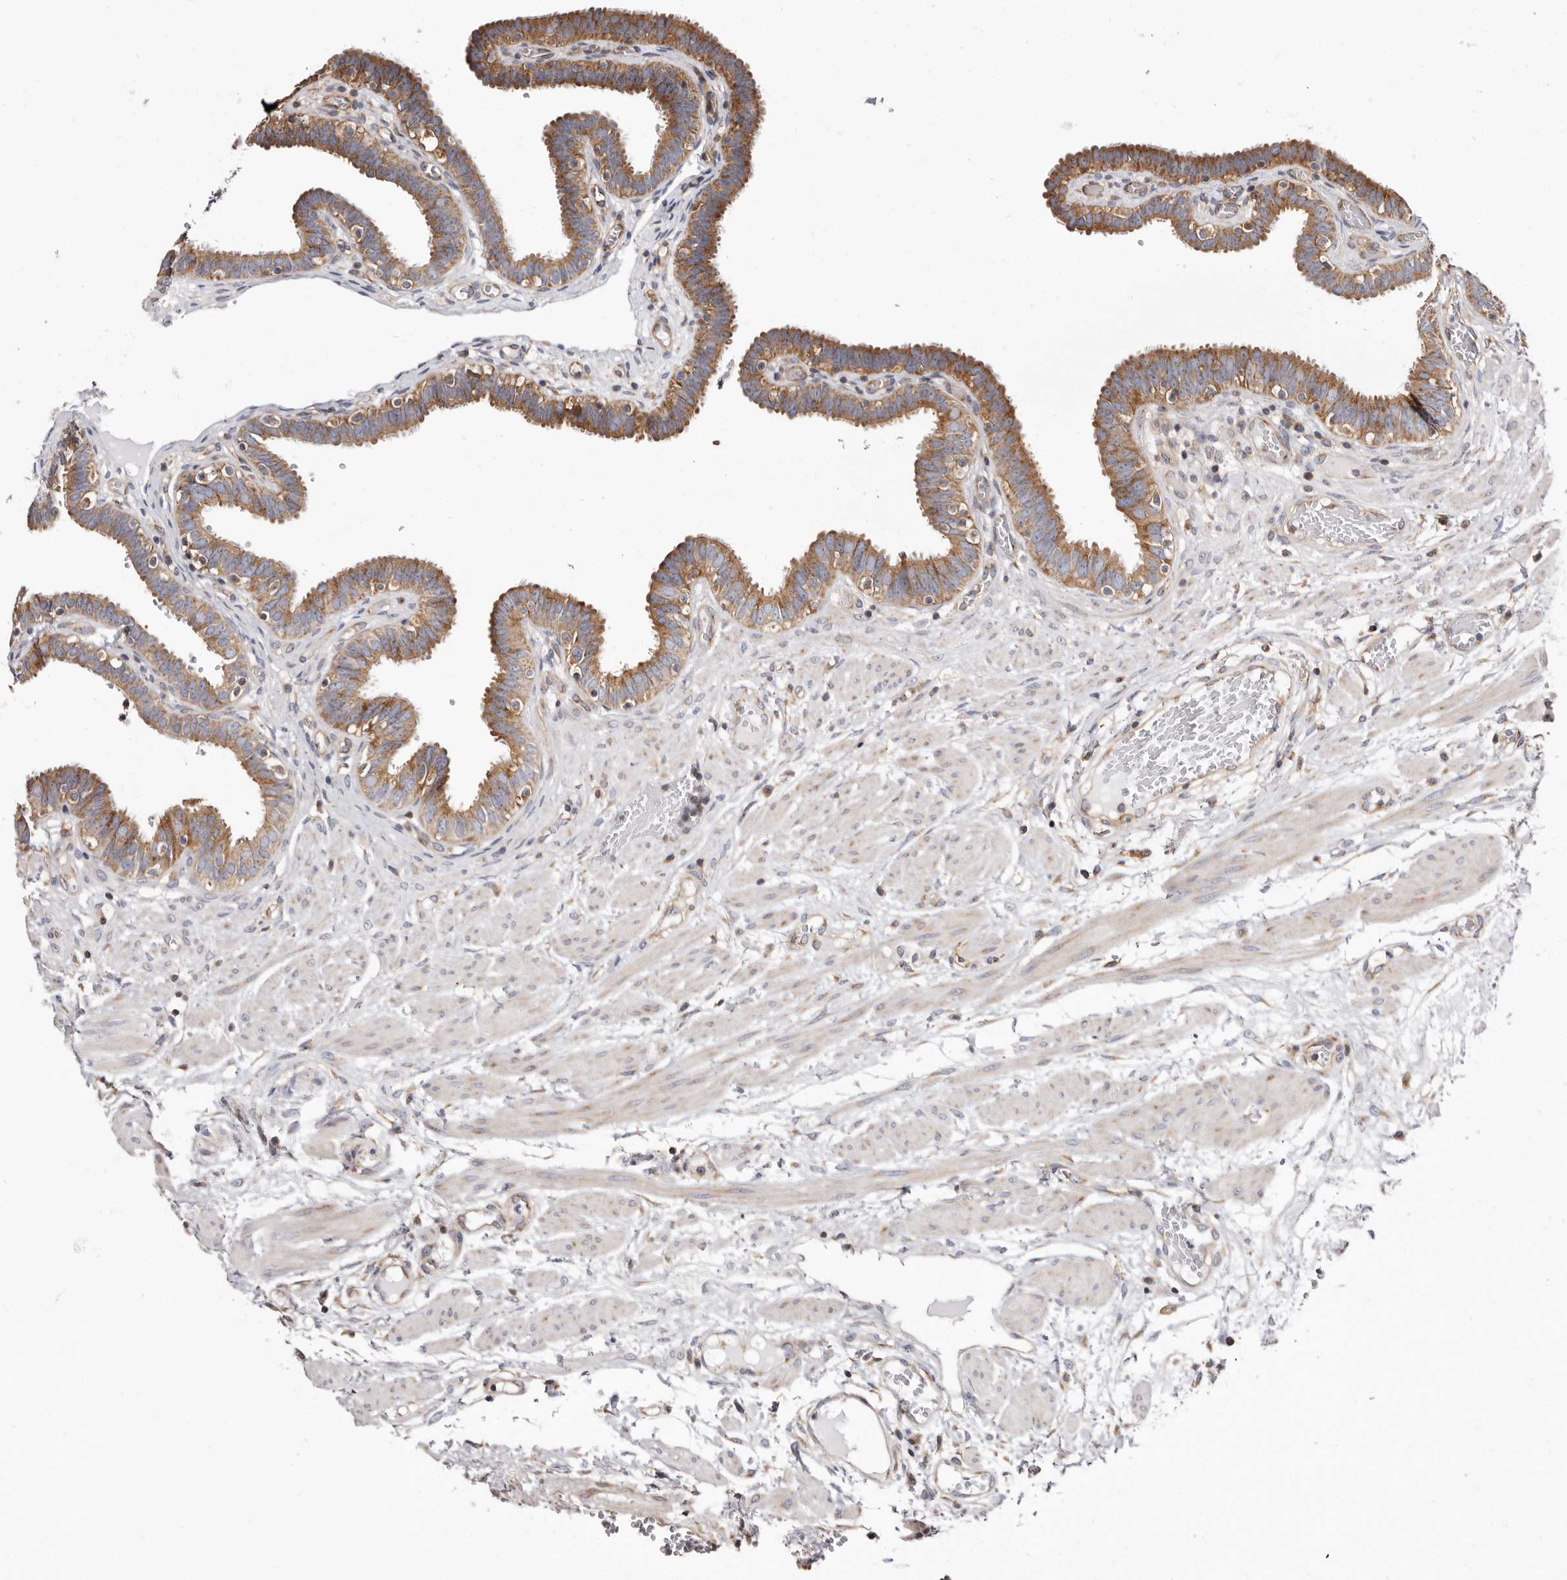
{"staining": {"intensity": "moderate", "quantity": ">75%", "location": "cytoplasmic/membranous"}, "tissue": "fallopian tube", "cell_type": "Glandular cells", "image_type": "normal", "snomed": [{"axis": "morphology", "description": "Normal tissue, NOS"}, {"axis": "topography", "description": "Fallopian tube"}, {"axis": "topography", "description": "Placenta"}], "caption": "Immunohistochemistry of normal human fallopian tube shows medium levels of moderate cytoplasmic/membranous positivity in approximately >75% of glandular cells.", "gene": "COQ8B", "patient": {"sex": "female", "age": 32}}